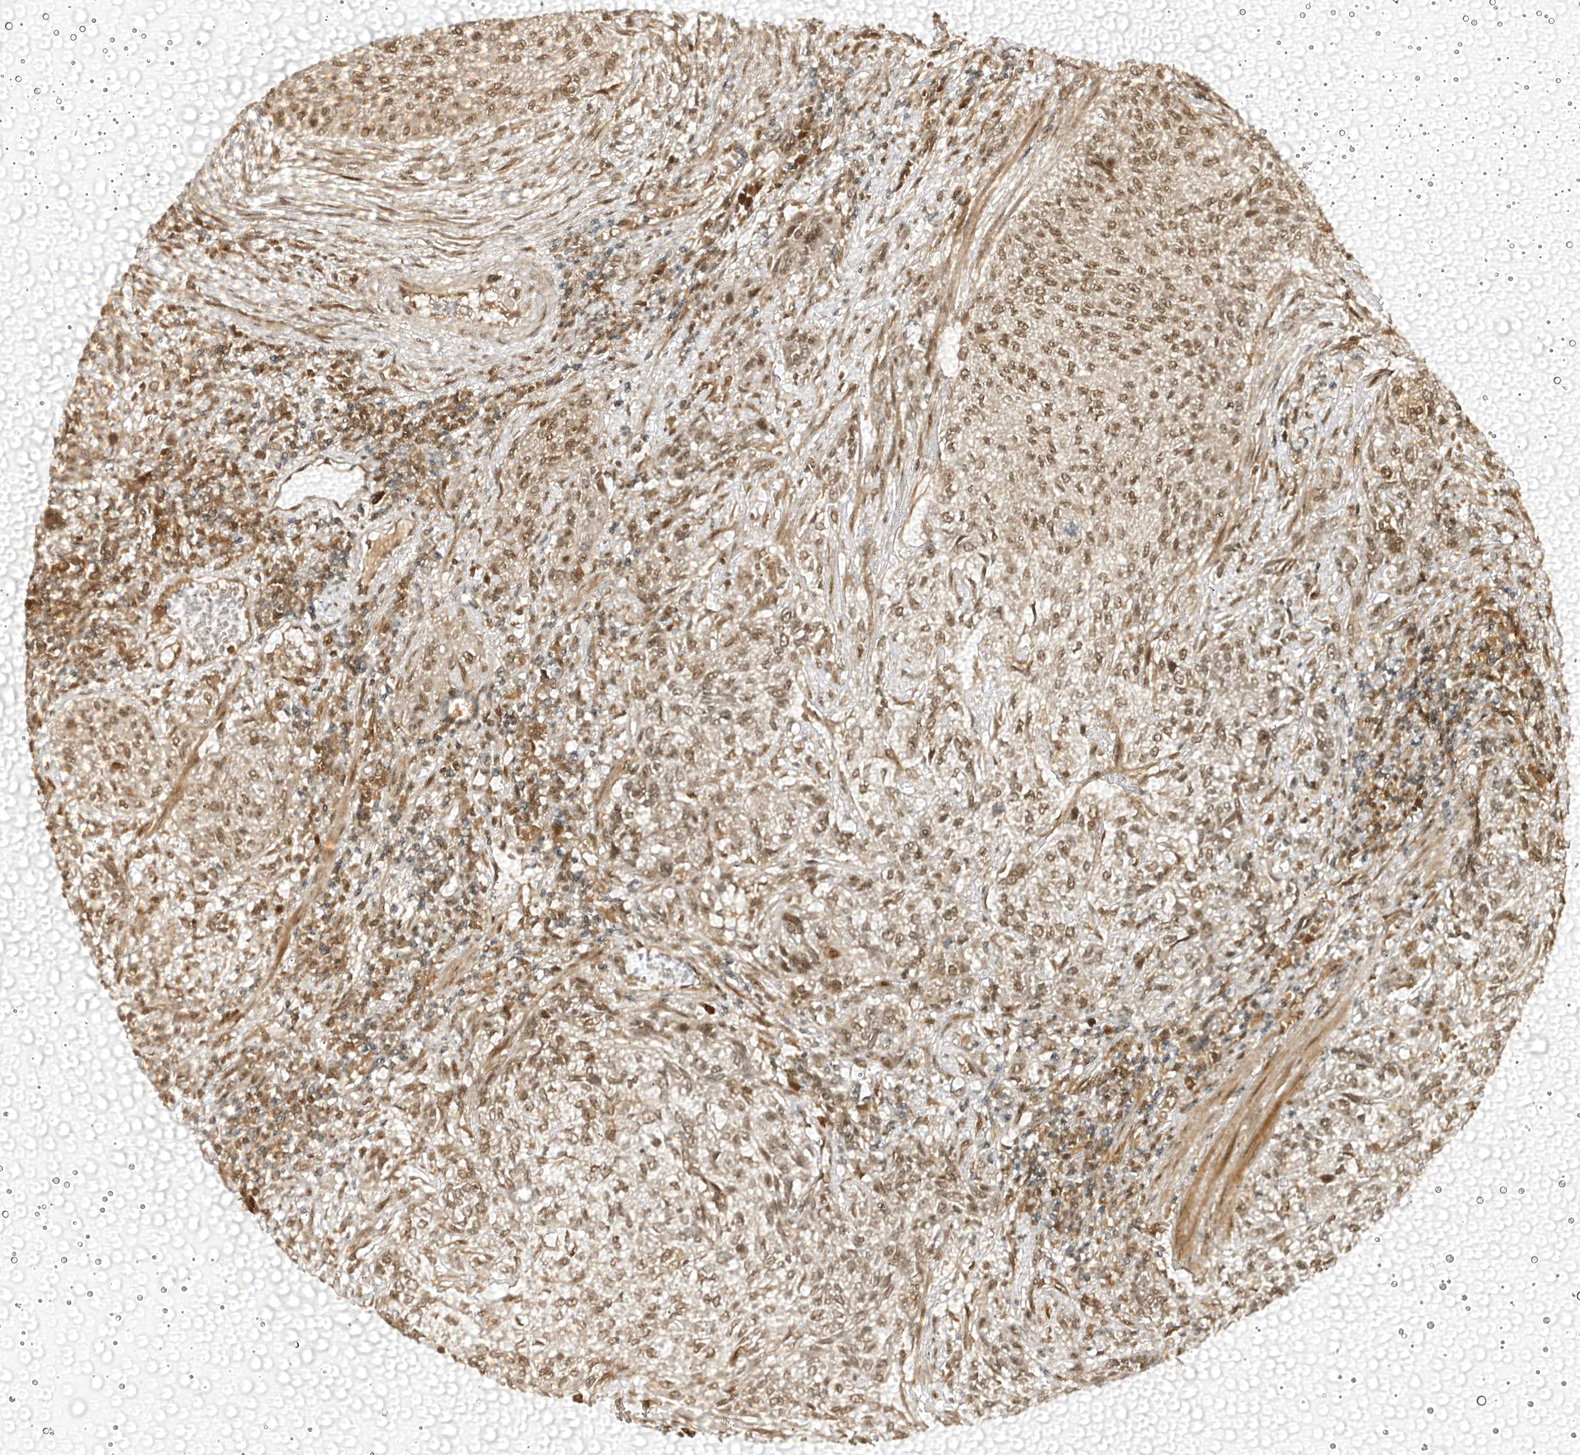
{"staining": {"intensity": "moderate", "quantity": ">75%", "location": "nuclear"}, "tissue": "urothelial cancer", "cell_type": "Tumor cells", "image_type": "cancer", "snomed": [{"axis": "morphology", "description": "Normal tissue, NOS"}, {"axis": "morphology", "description": "Urothelial carcinoma, NOS"}, {"axis": "topography", "description": "Urinary bladder"}, {"axis": "topography", "description": "Peripheral nerve tissue"}], "caption": "A micrograph of urothelial cancer stained for a protein shows moderate nuclear brown staining in tumor cells.", "gene": "TRAPPC4", "patient": {"sex": "male", "age": 35}}